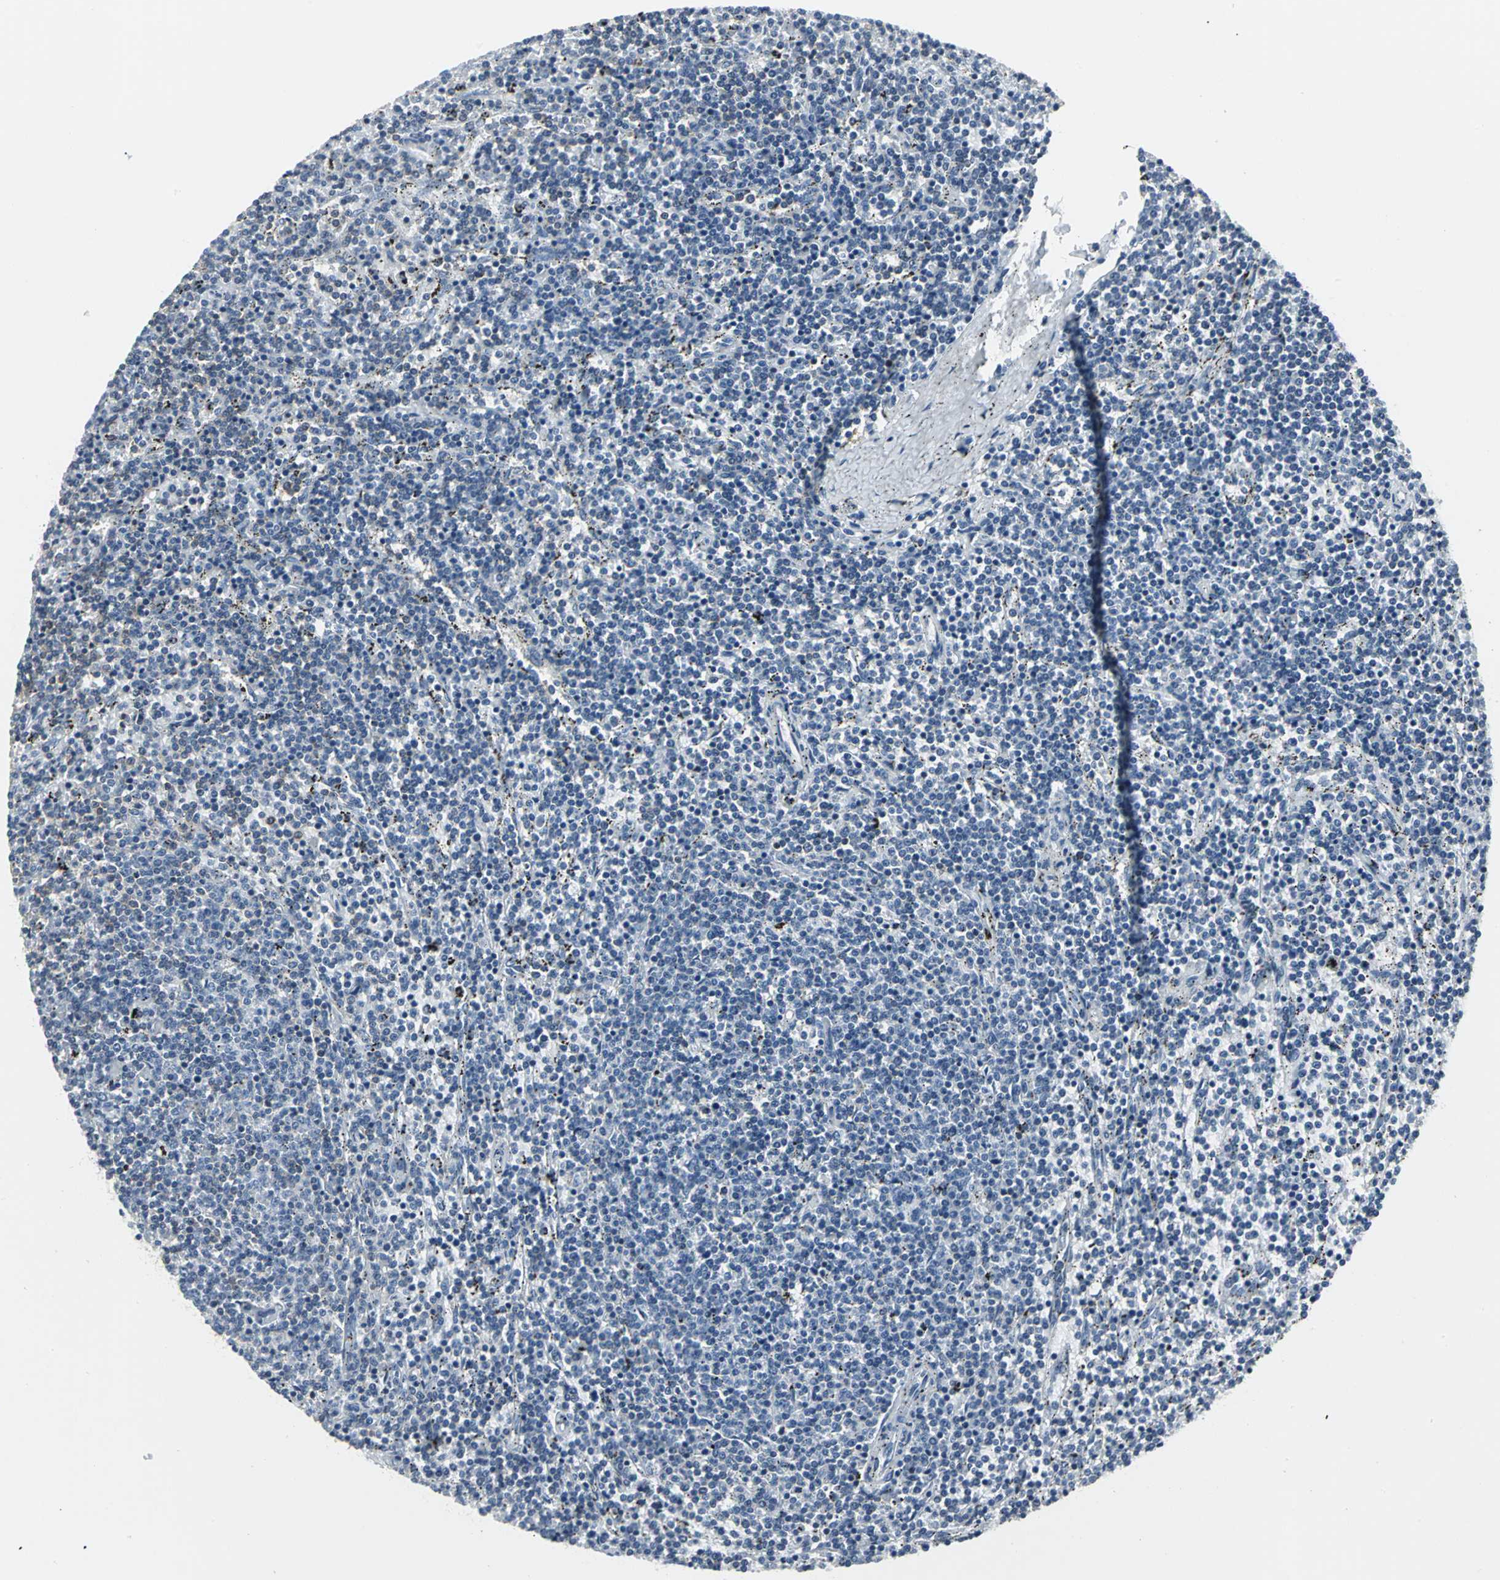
{"staining": {"intensity": "negative", "quantity": "none", "location": "none"}, "tissue": "lymphoma", "cell_type": "Tumor cells", "image_type": "cancer", "snomed": [{"axis": "morphology", "description": "Malignant lymphoma, non-Hodgkin's type, Low grade"}, {"axis": "topography", "description": "Spleen"}], "caption": "High power microscopy histopathology image of an immunohistochemistry histopathology image of lymphoma, revealing no significant expression in tumor cells.", "gene": "IQGAP2", "patient": {"sex": "female", "age": 50}}